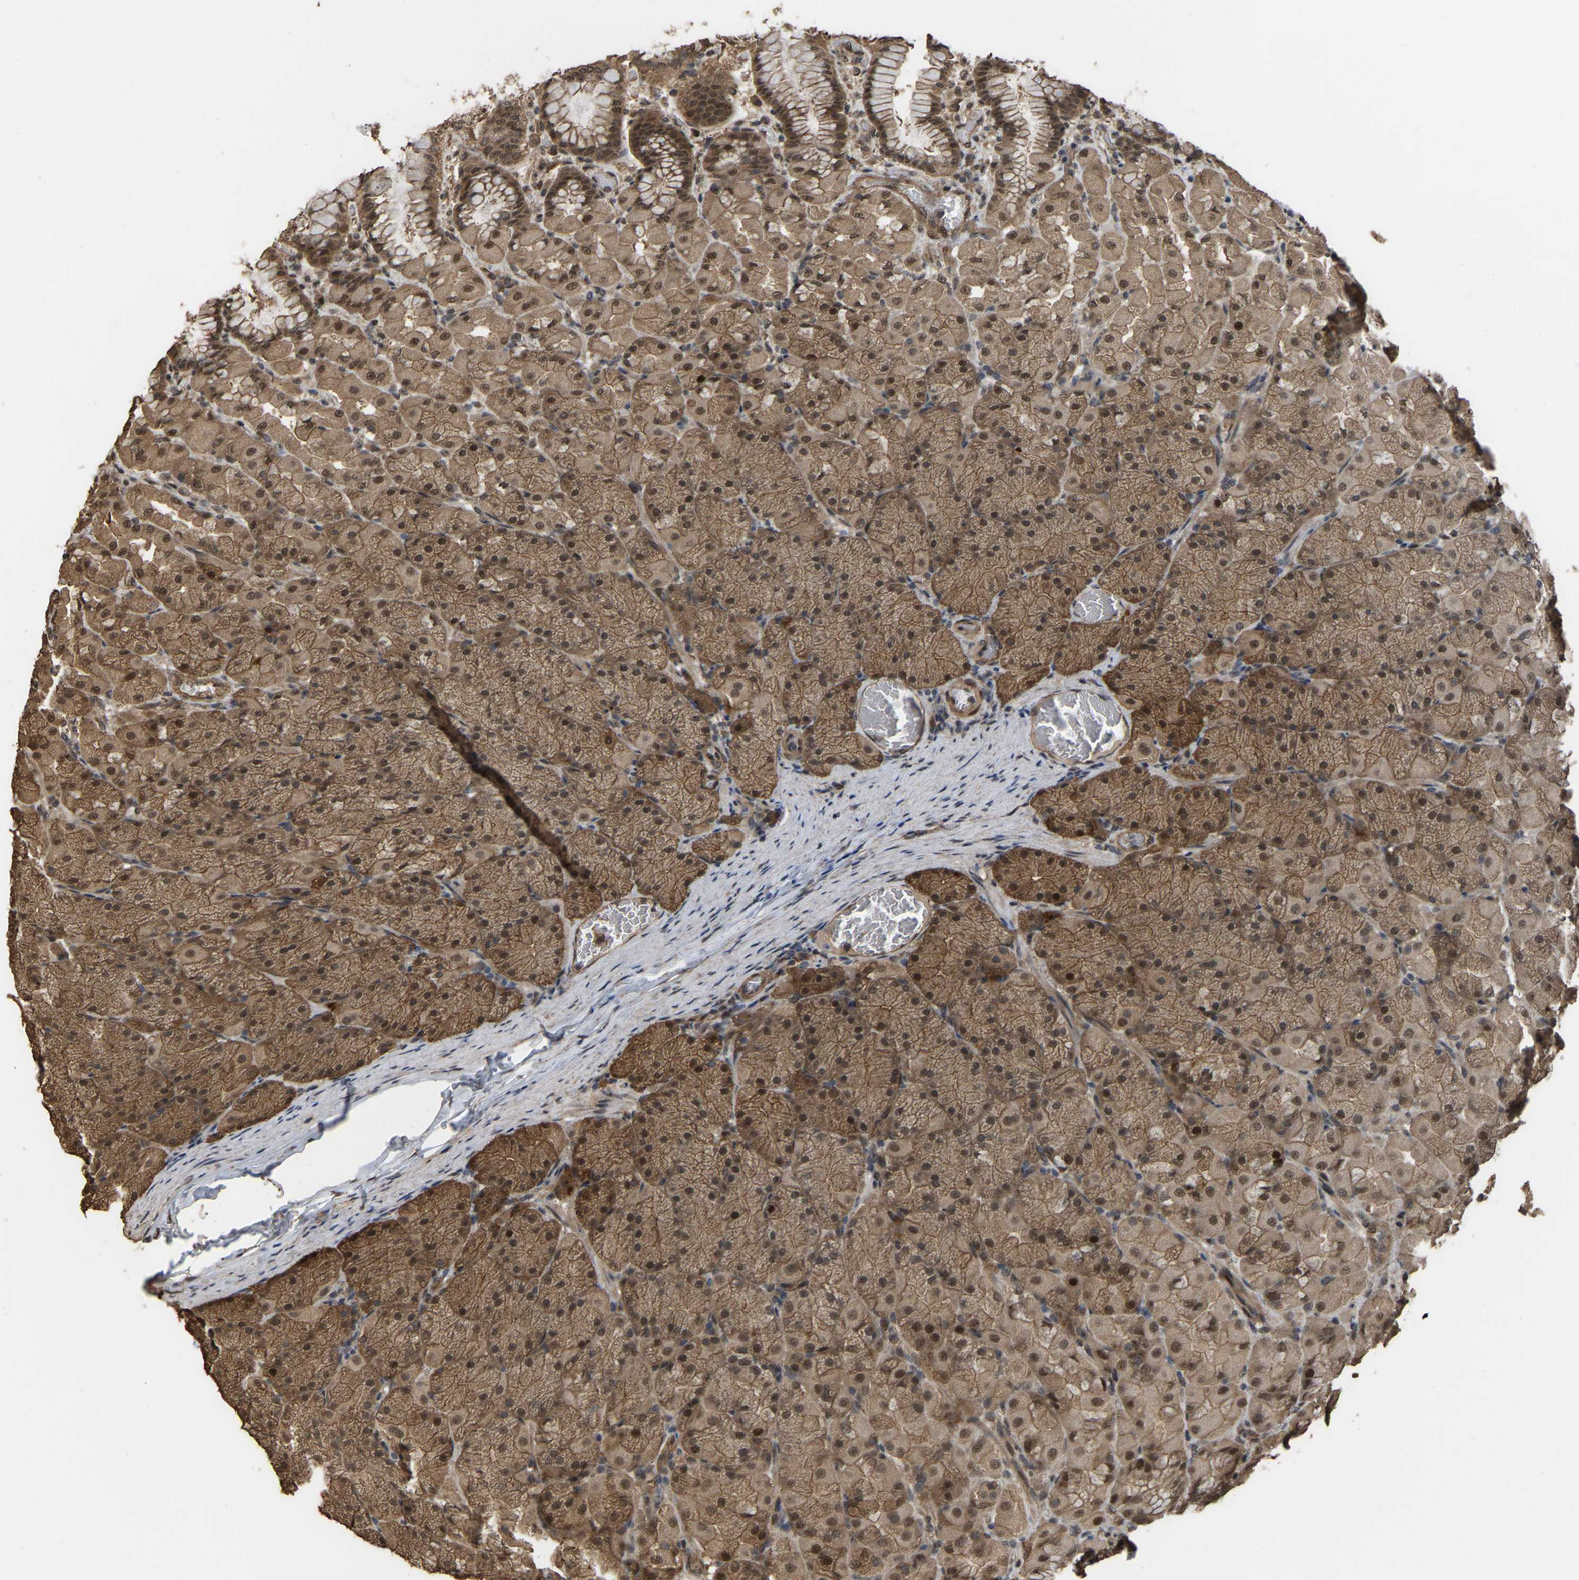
{"staining": {"intensity": "moderate", "quantity": ">75%", "location": "cytoplasmic/membranous,nuclear"}, "tissue": "stomach", "cell_type": "Glandular cells", "image_type": "normal", "snomed": [{"axis": "morphology", "description": "Normal tissue, NOS"}, {"axis": "topography", "description": "Stomach, upper"}], "caption": "Stomach stained for a protein (brown) displays moderate cytoplasmic/membranous,nuclear positive expression in about >75% of glandular cells.", "gene": "ARHGAP23", "patient": {"sex": "female", "age": 56}}